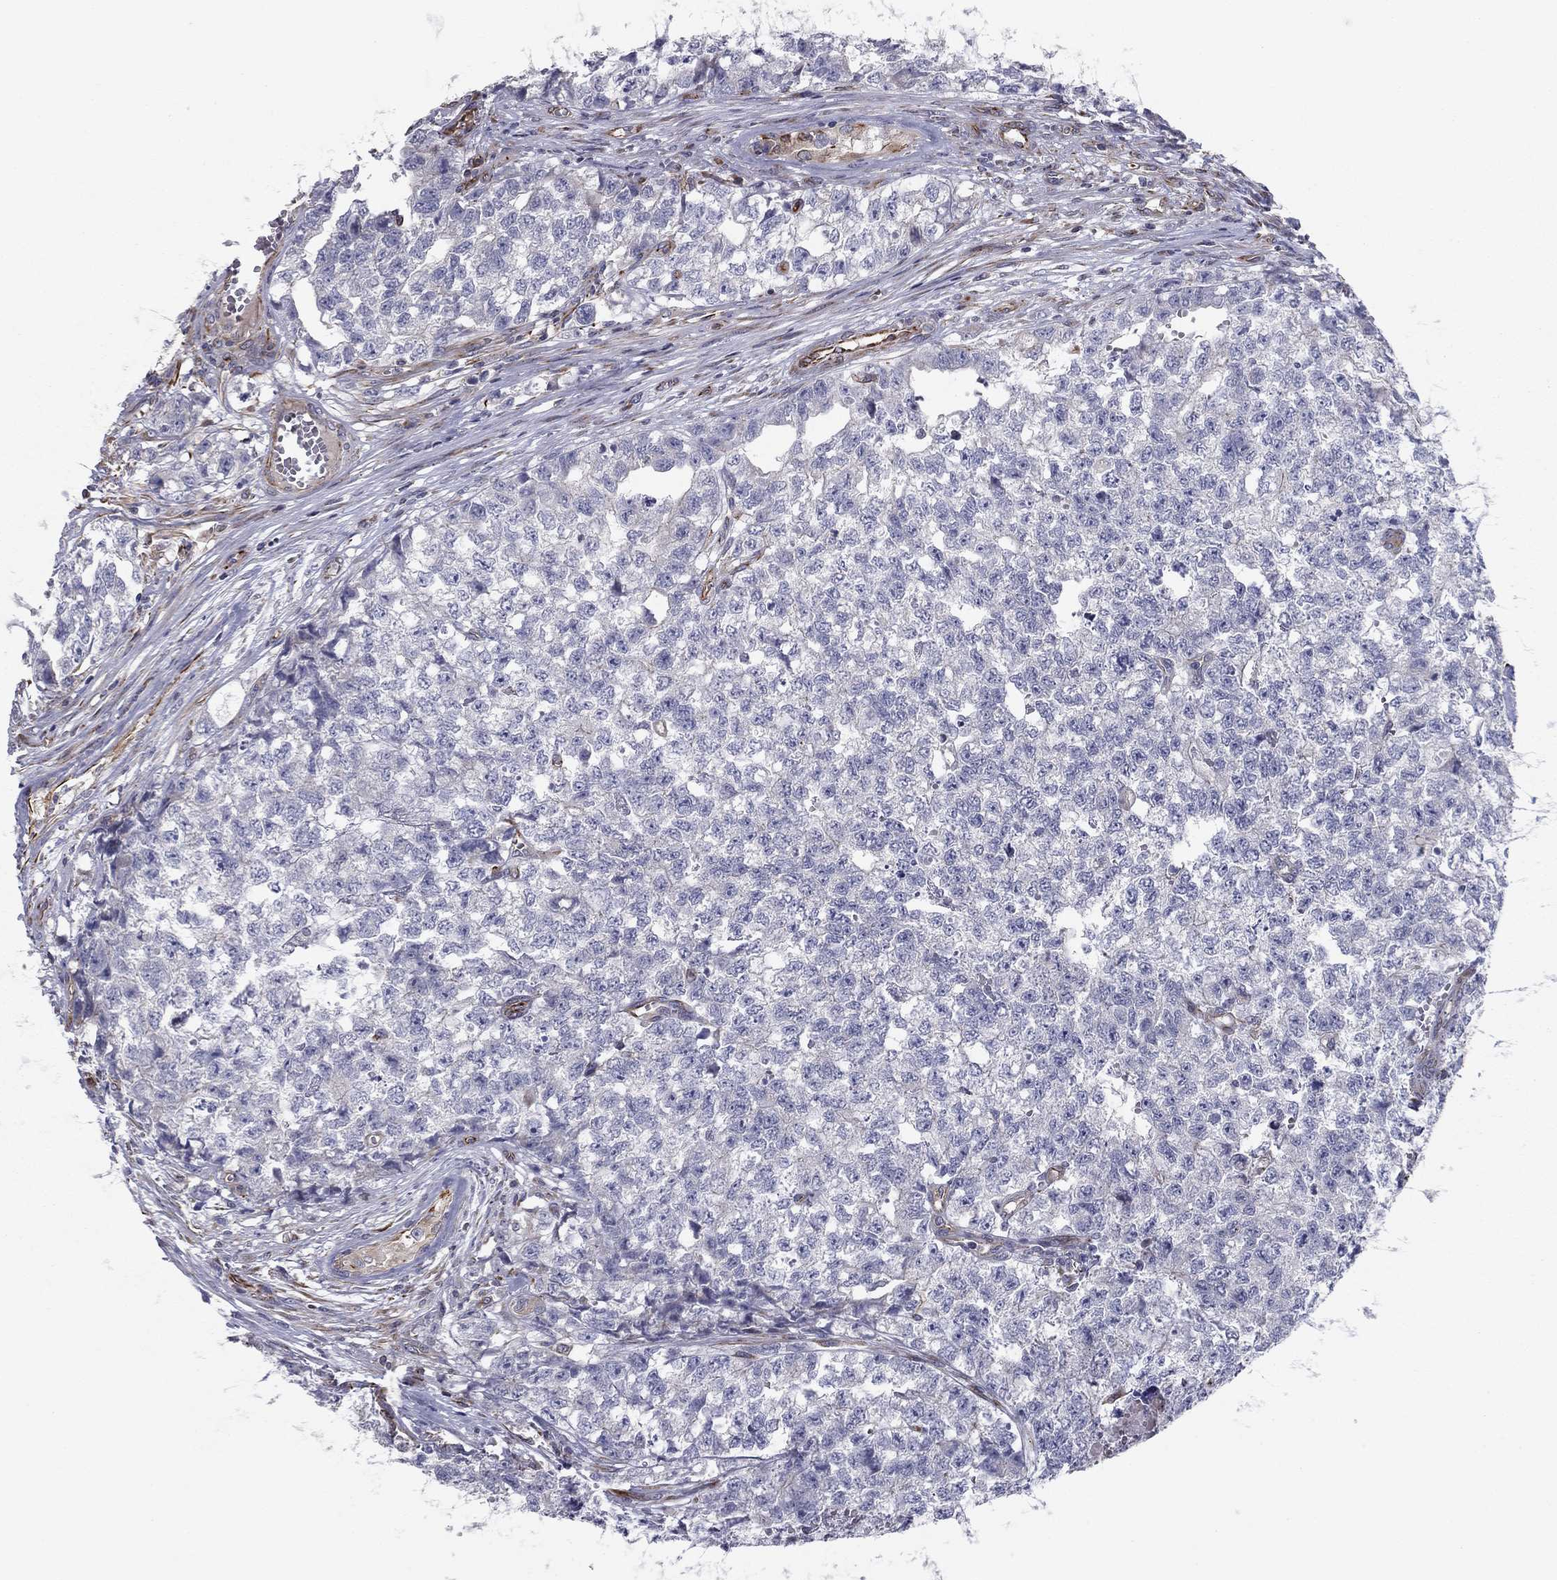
{"staining": {"intensity": "negative", "quantity": "none", "location": "none"}, "tissue": "testis cancer", "cell_type": "Tumor cells", "image_type": "cancer", "snomed": [{"axis": "morphology", "description": "Seminoma, NOS"}, {"axis": "morphology", "description": "Carcinoma, Embryonal, NOS"}, {"axis": "topography", "description": "Testis"}], "caption": "DAB immunohistochemical staining of testis cancer reveals no significant expression in tumor cells. Nuclei are stained in blue.", "gene": "CLSTN1", "patient": {"sex": "male", "age": 22}}